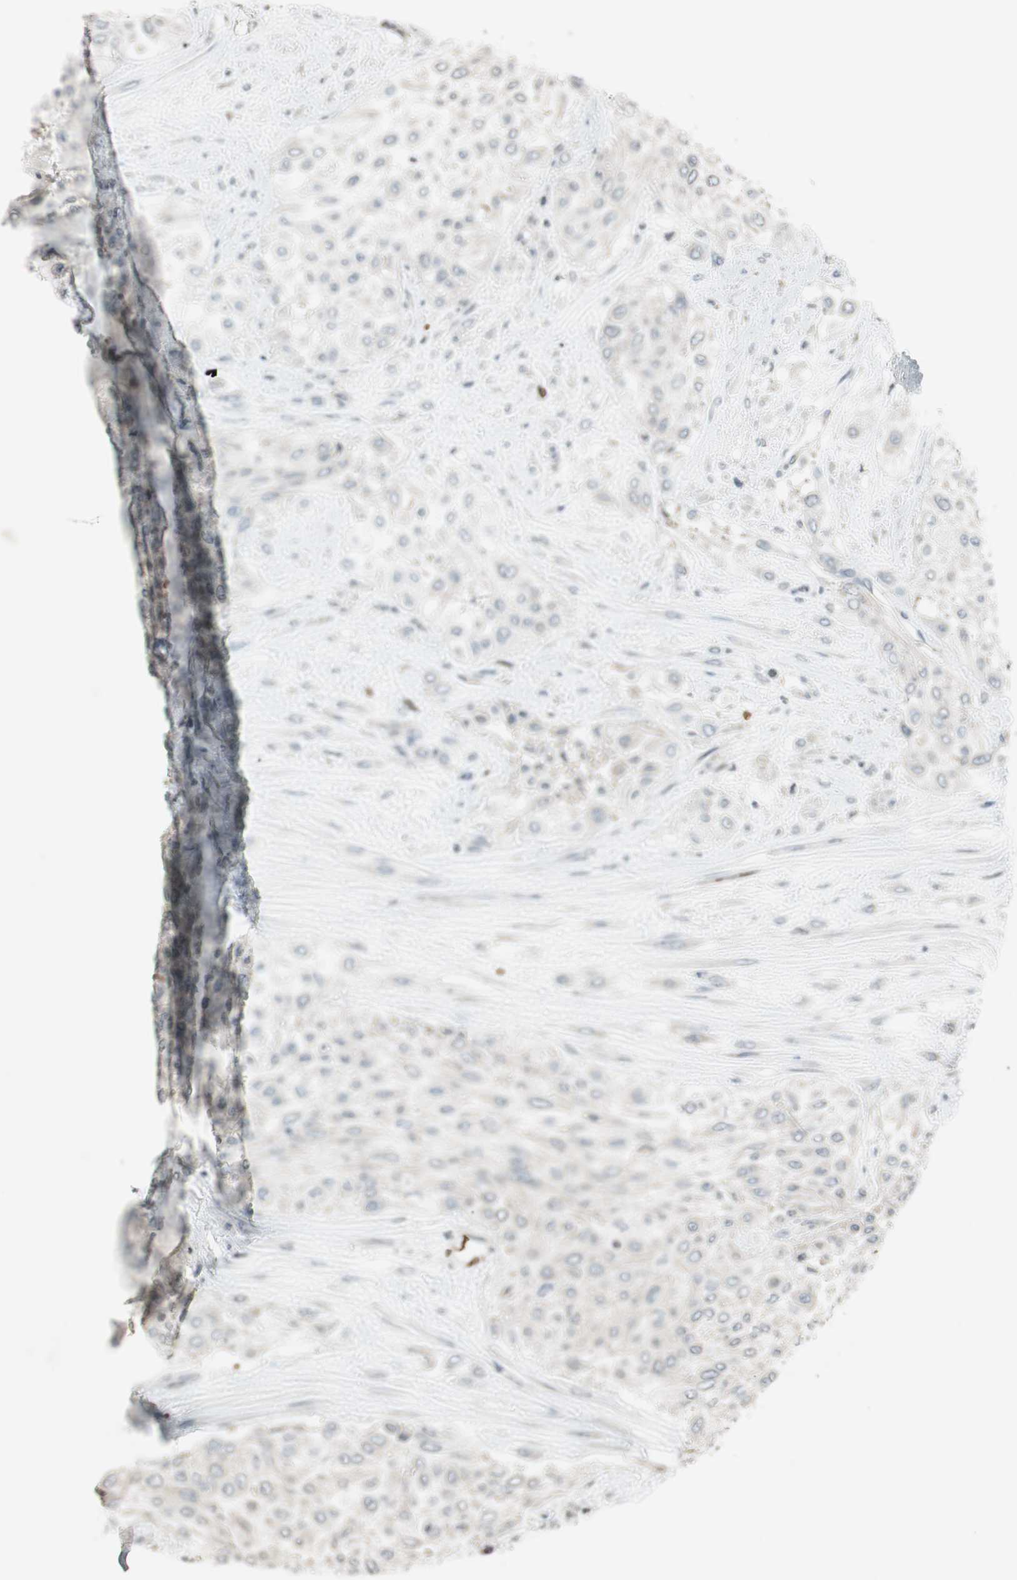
{"staining": {"intensity": "negative", "quantity": "none", "location": "none"}, "tissue": "urothelial cancer", "cell_type": "Tumor cells", "image_type": "cancer", "snomed": [{"axis": "morphology", "description": "Urothelial carcinoma, High grade"}, {"axis": "topography", "description": "Urinary bladder"}], "caption": "Immunohistochemistry of human urothelial carcinoma (high-grade) shows no expression in tumor cells.", "gene": "GYPC", "patient": {"sex": "male", "age": 57}}